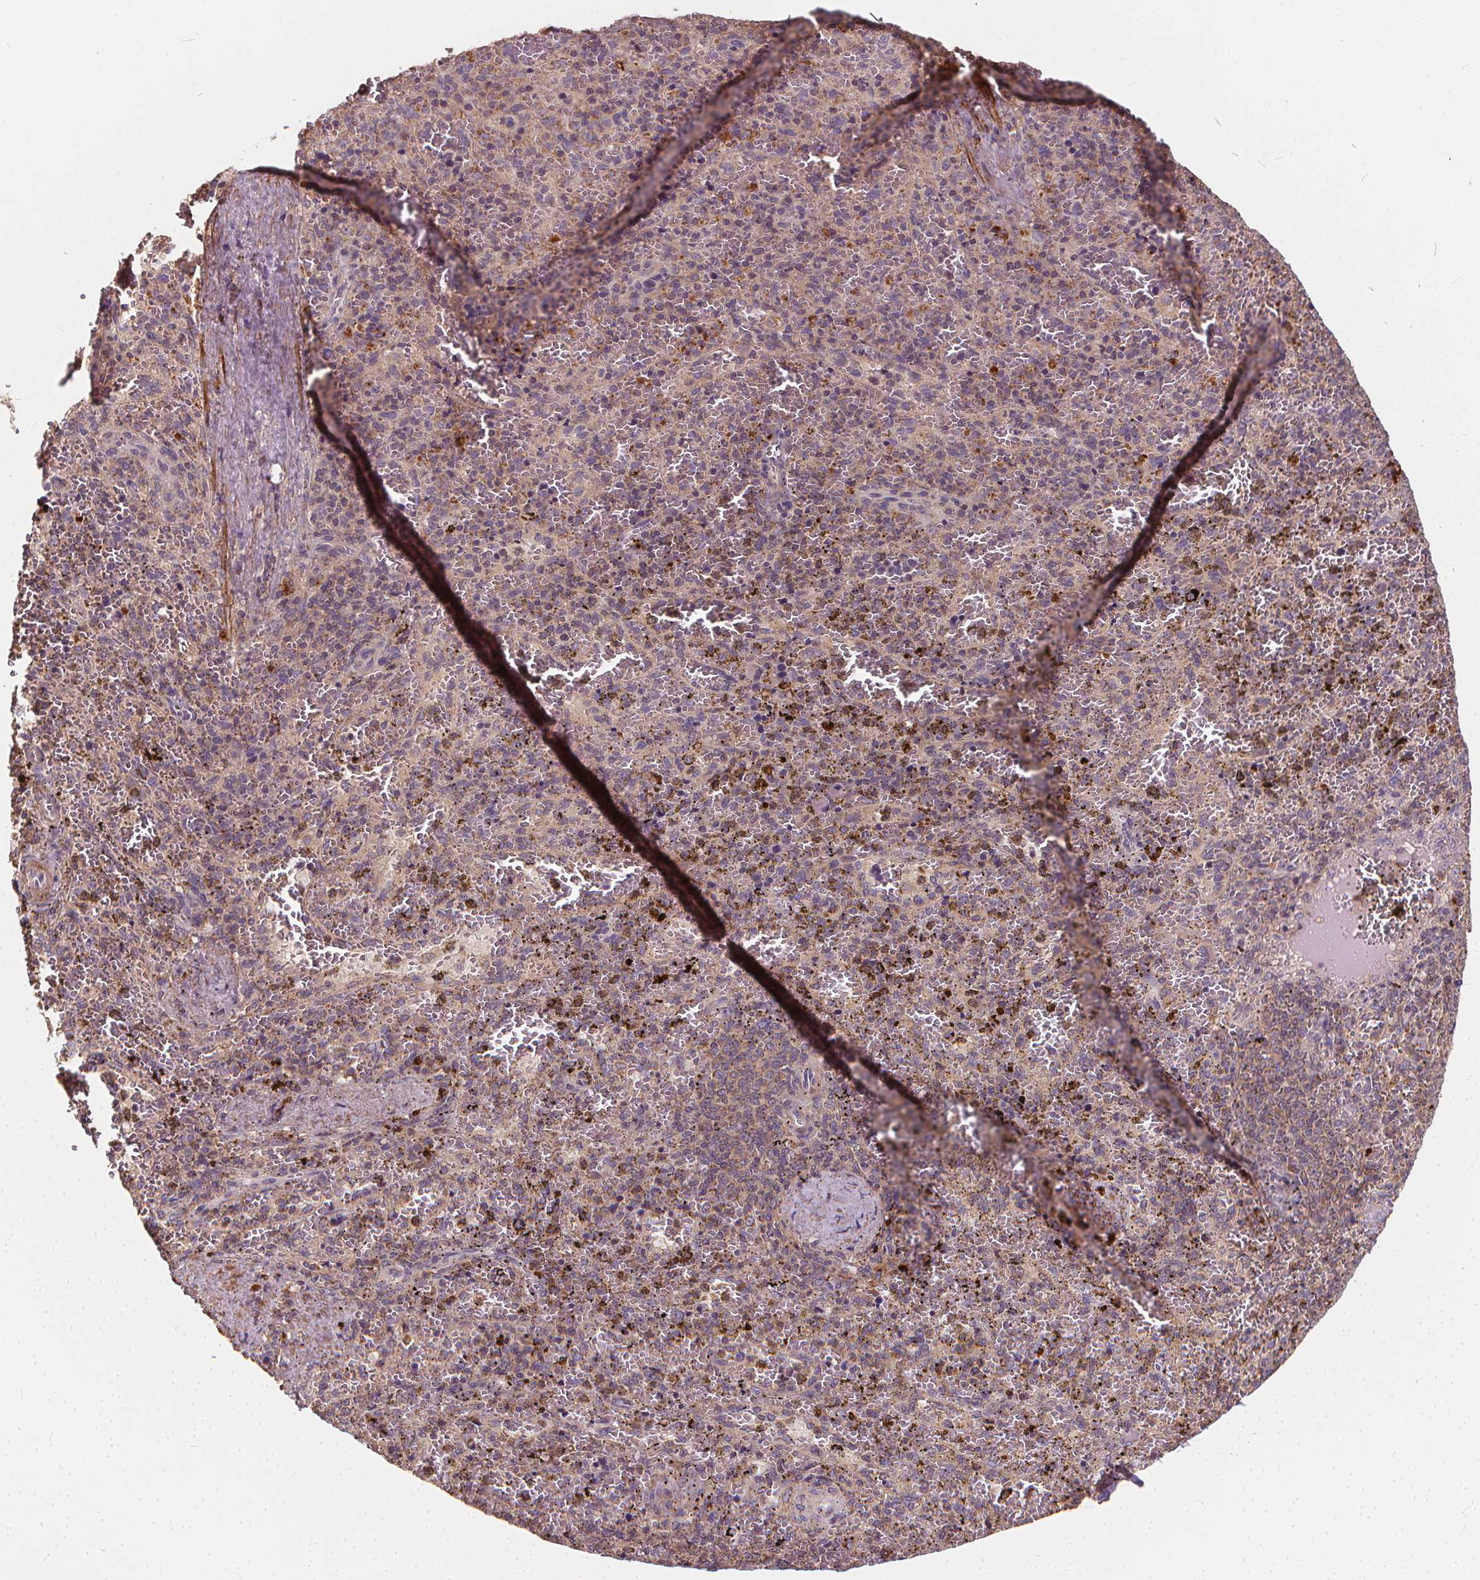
{"staining": {"intensity": "negative", "quantity": "none", "location": "none"}, "tissue": "spleen", "cell_type": "Cells in red pulp", "image_type": "normal", "snomed": [{"axis": "morphology", "description": "Normal tissue, NOS"}, {"axis": "topography", "description": "Spleen"}], "caption": "Immunohistochemical staining of benign spleen exhibits no significant positivity in cells in red pulp. Nuclei are stained in blue.", "gene": "ORAI2", "patient": {"sex": "female", "age": 50}}